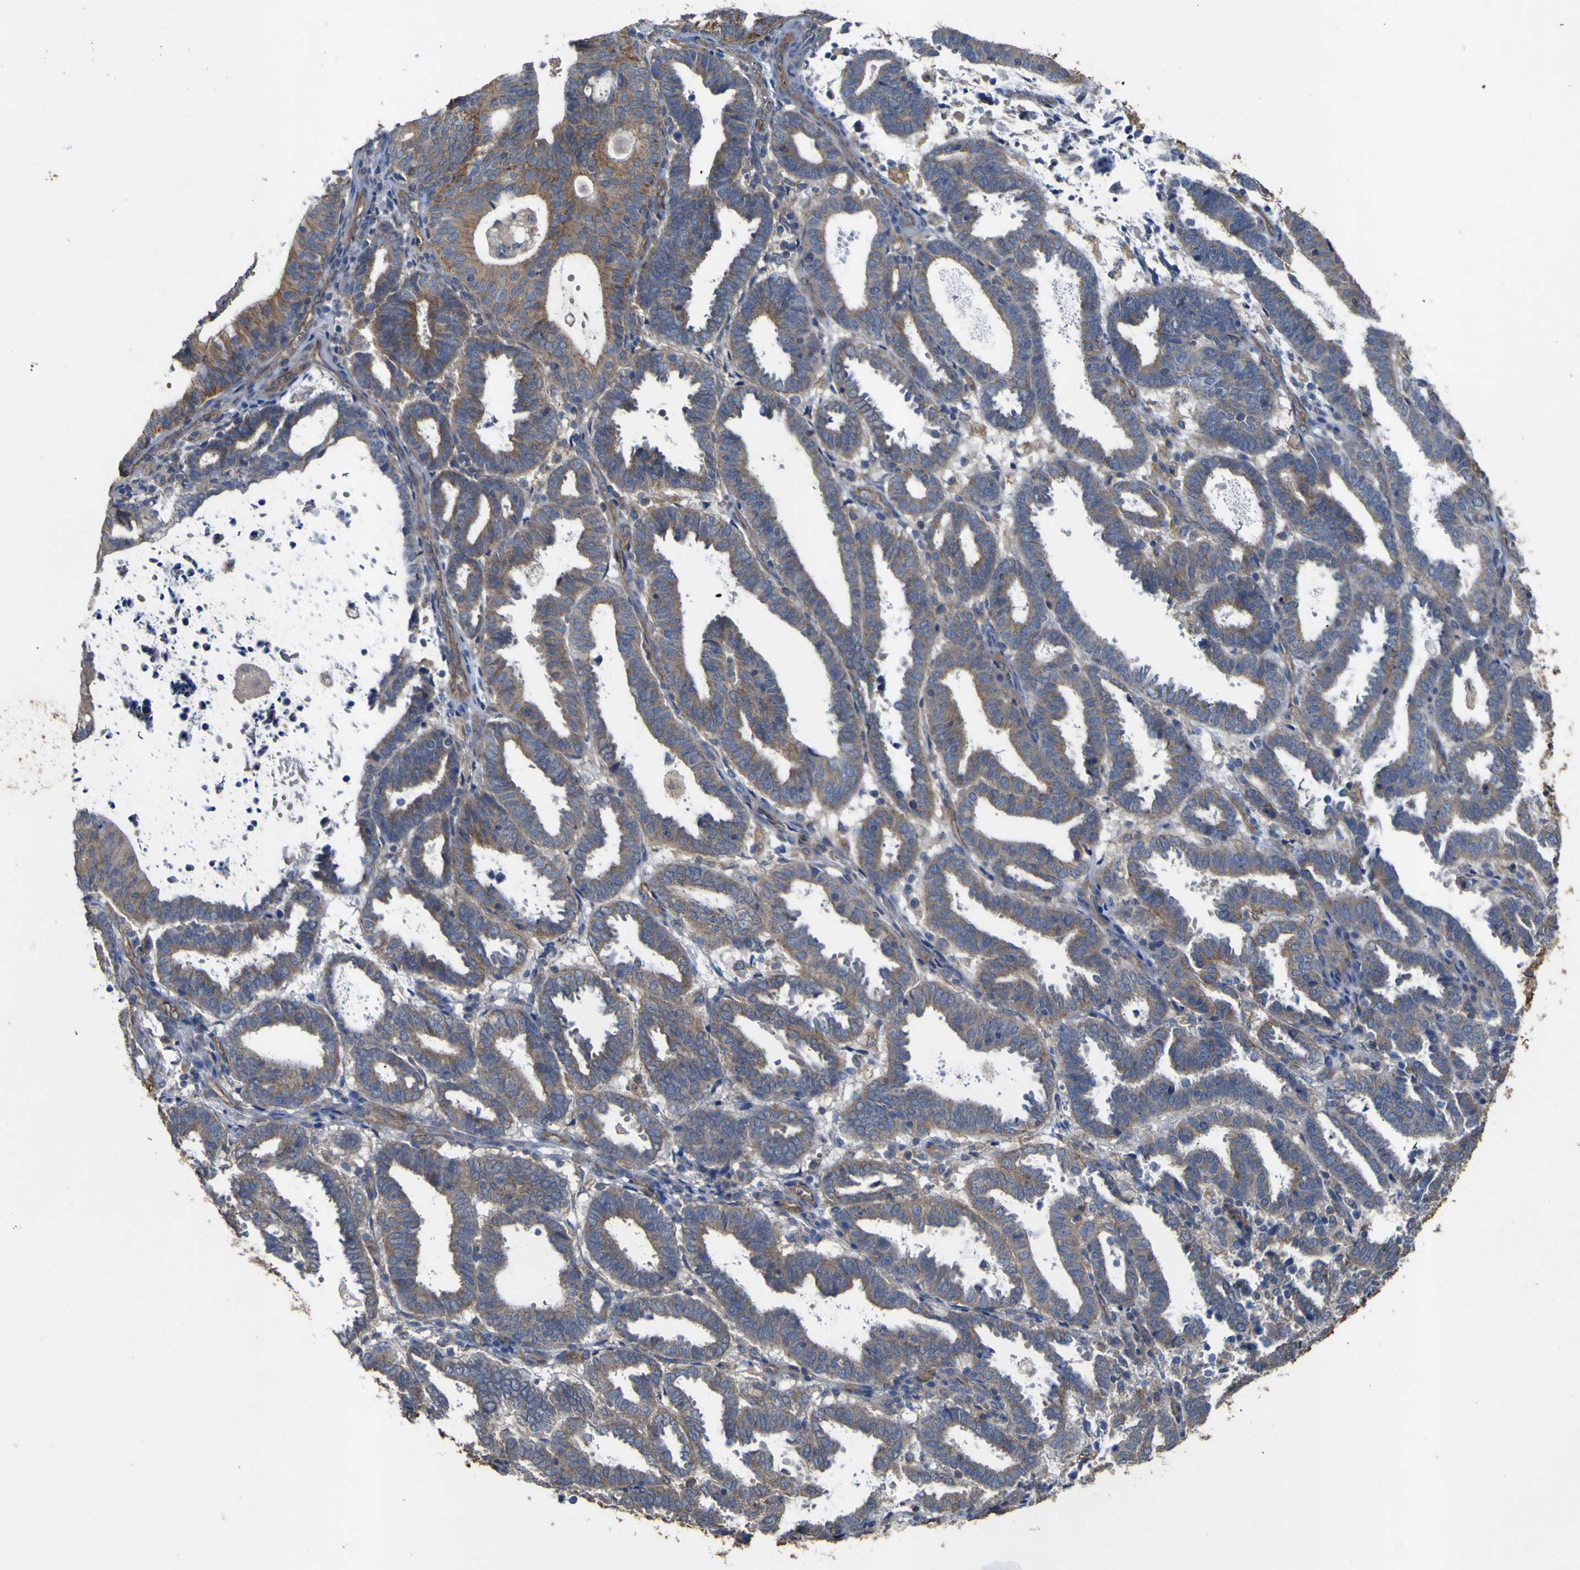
{"staining": {"intensity": "moderate", "quantity": ">75%", "location": "cytoplasmic/membranous"}, "tissue": "endometrial cancer", "cell_type": "Tumor cells", "image_type": "cancer", "snomed": [{"axis": "morphology", "description": "Adenocarcinoma, NOS"}, {"axis": "topography", "description": "Uterus"}], "caption": "Protein staining of endometrial cancer tissue exhibits moderate cytoplasmic/membranous staining in approximately >75% of tumor cells.", "gene": "TNFSF15", "patient": {"sex": "female", "age": 83}}